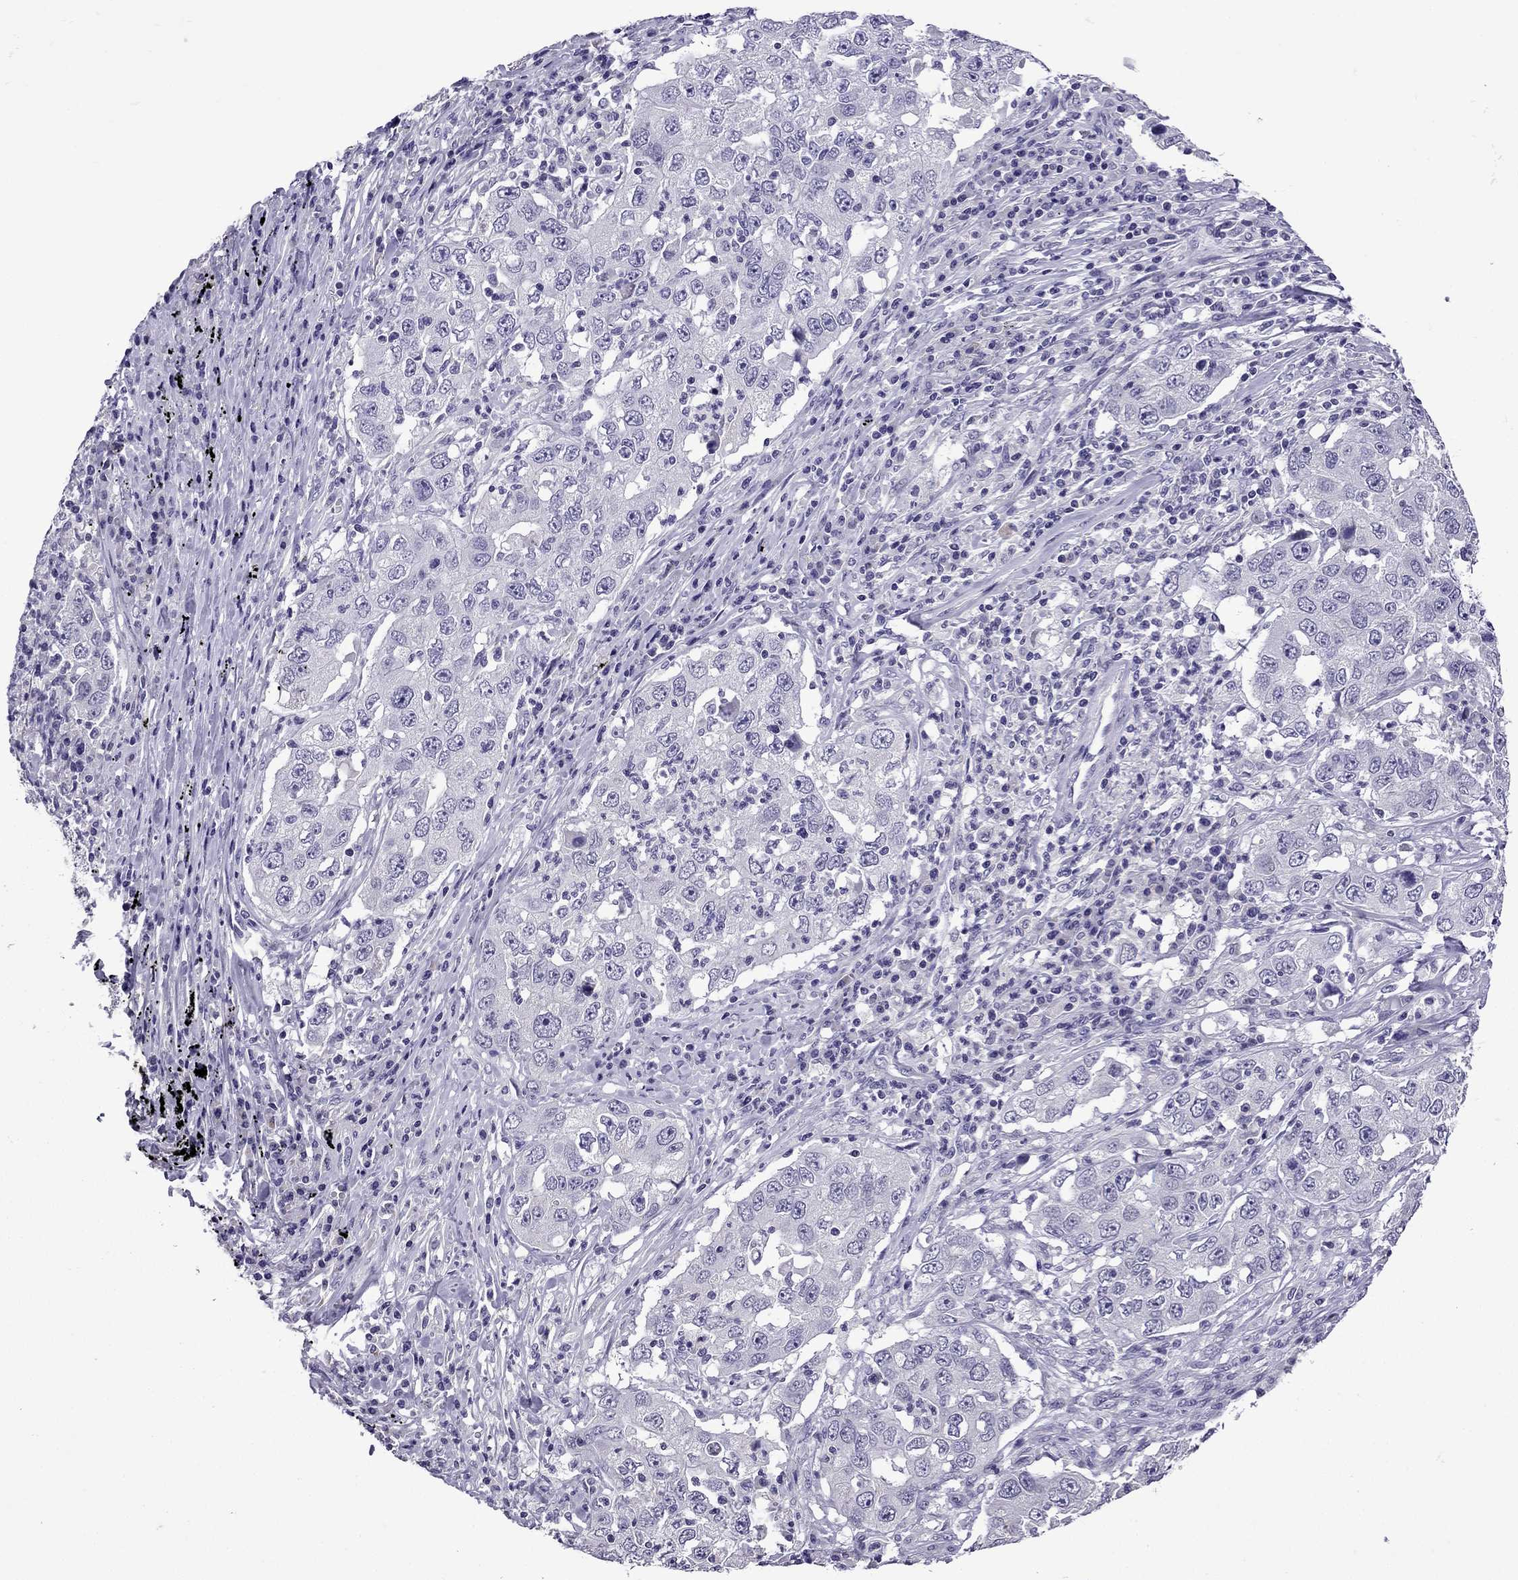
{"staining": {"intensity": "negative", "quantity": "none", "location": "none"}, "tissue": "lung cancer", "cell_type": "Tumor cells", "image_type": "cancer", "snomed": [{"axis": "morphology", "description": "Adenocarcinoma, NOS"}, {"axis": "topography", "description": "Lung"}], "caption": "Image shows no protein positivity in tumor cells of lung adenocarcinoma tissue.", "gene": "TTN", "patient": {"sex": "male", "age": 73}}